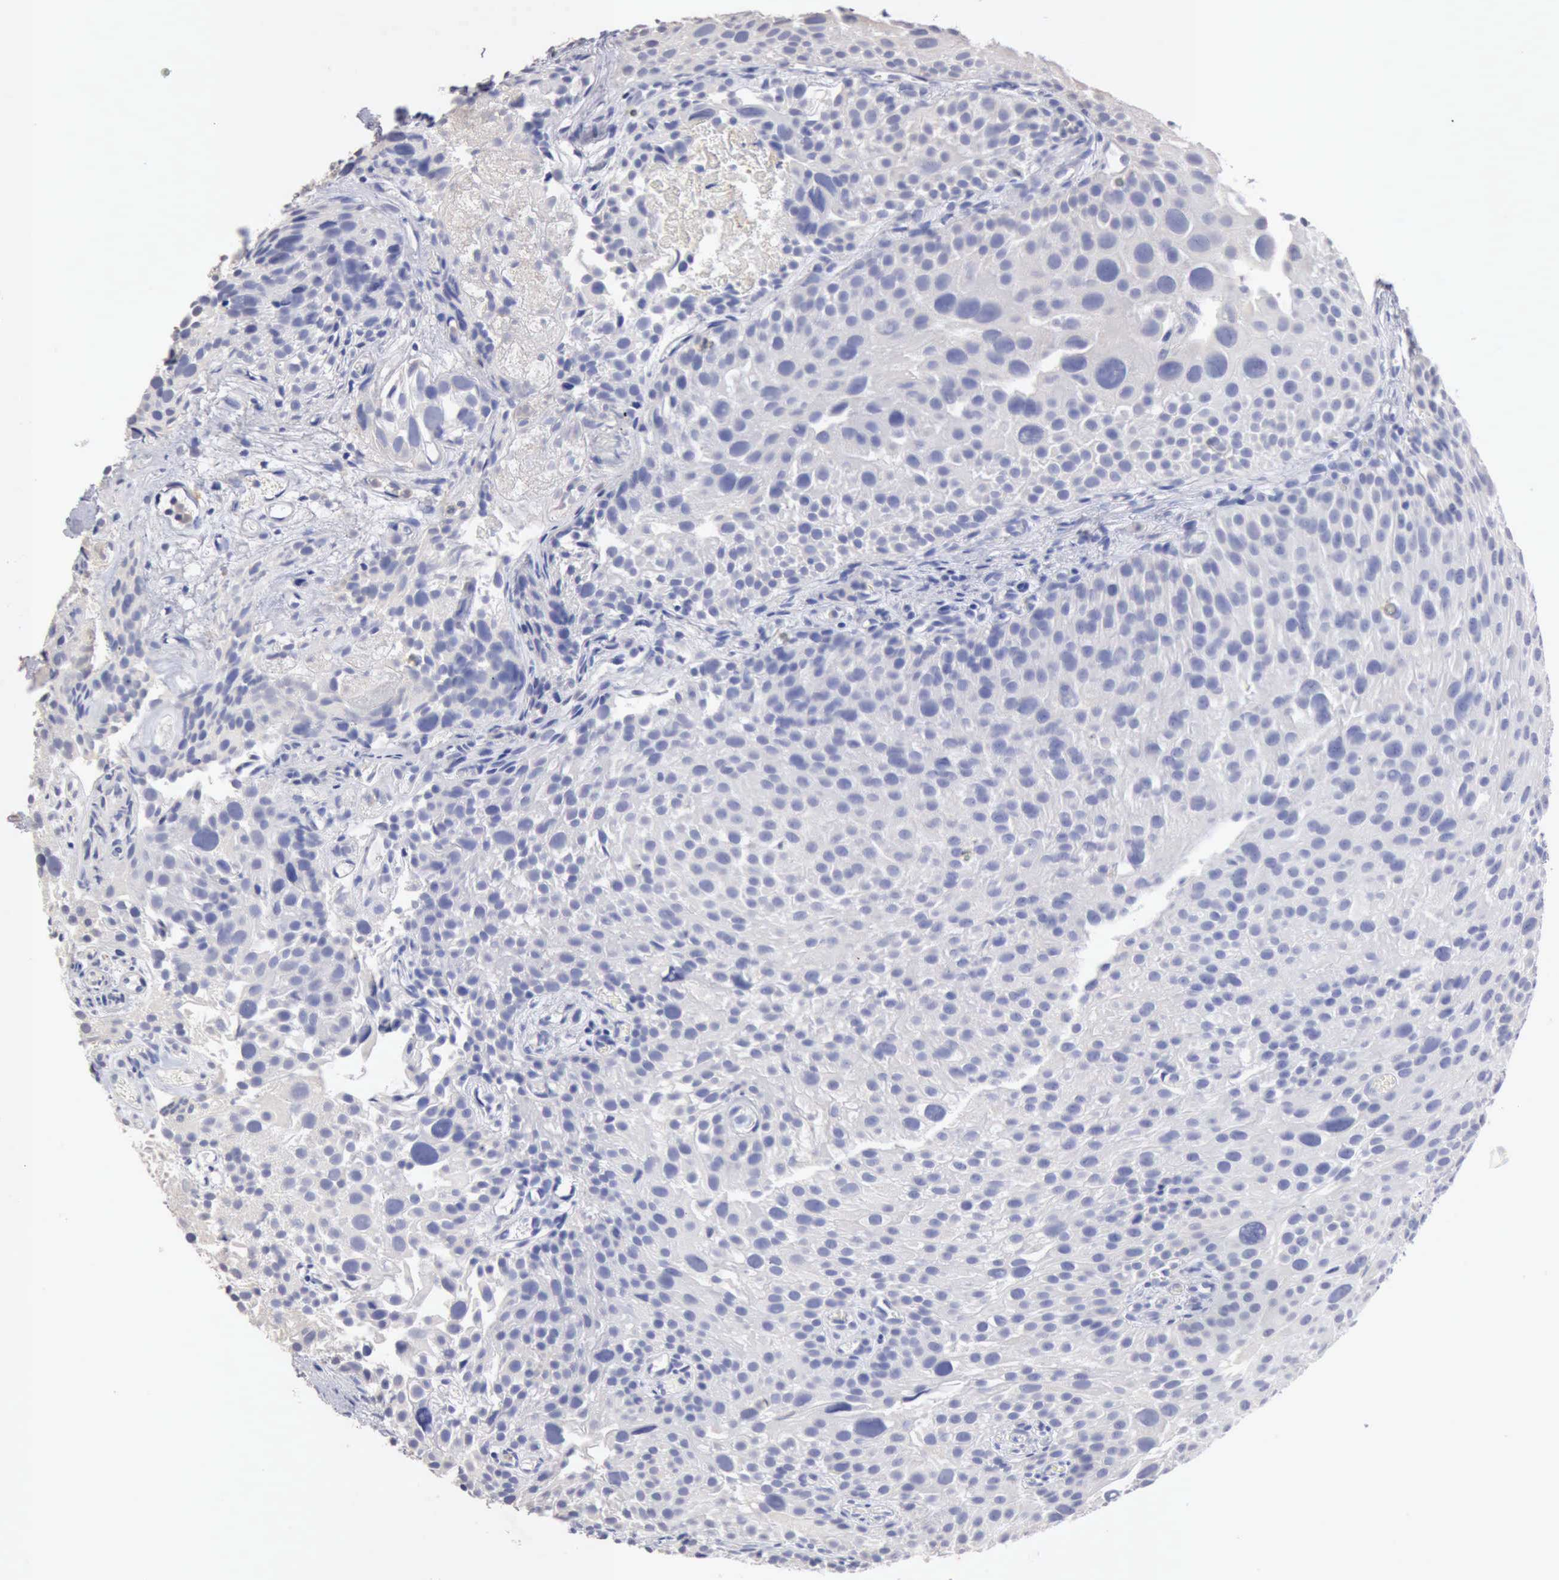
{"staining": {"intensity": "negative", "quantity": "none", "location": "none"}, "tissue": "urothelial cancer", "cell_type": "Tumor cells", "image_type": "cancer", "snomed": [{"axis": "morphology", "description": "Urothelial carcinoma, High grade"}, {"axis": "topography", "description": "Urinary bladder"}], "caption": "A high-resolution histopathology image shows immunohistochemistry (IHC) staining of urothelial cancer, which exhibits no significant positivity in tumor cells.", "gene": "KRT6B", "patient": {"sex": "female", "age": 78}}